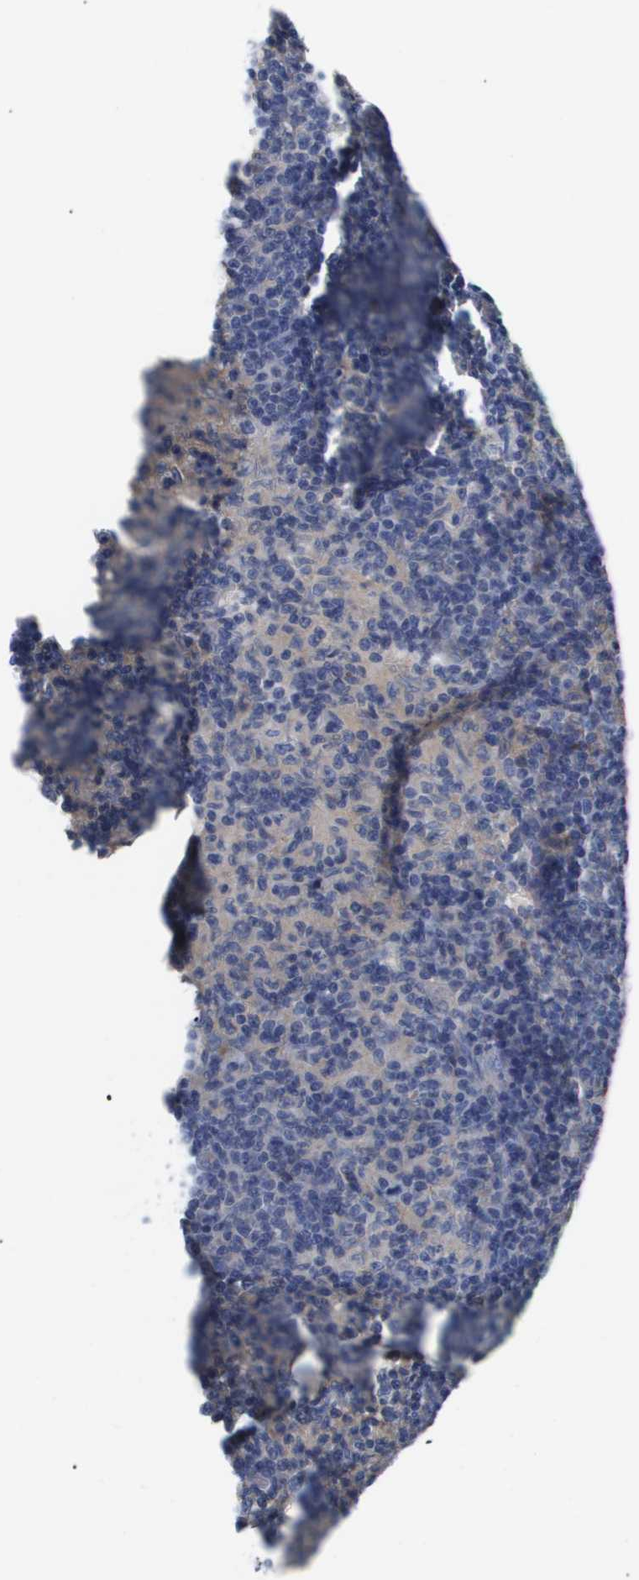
{"staining": {"intensity": "negative", "quantity": "none", "location": "none"}, "tissue": "lymph node", "cell_type": "Germinal center cells", "image_type": "normal", "snomed": [{"axis": "morphology", "description": "Normal tissue, NOS"}, {"axis": "morphology", "description": "Inflammation, NOS"}, {"axis": "topography", "description": "Lymph node"}], "caption": "DAB (3,3'-diaminobenzidine) immunohistochemical staining of normal lymph node exhibits no significant expression in germinal center cells.", "gene": "SERPINA6", "patient": {"sex": "male", "age": 55}}